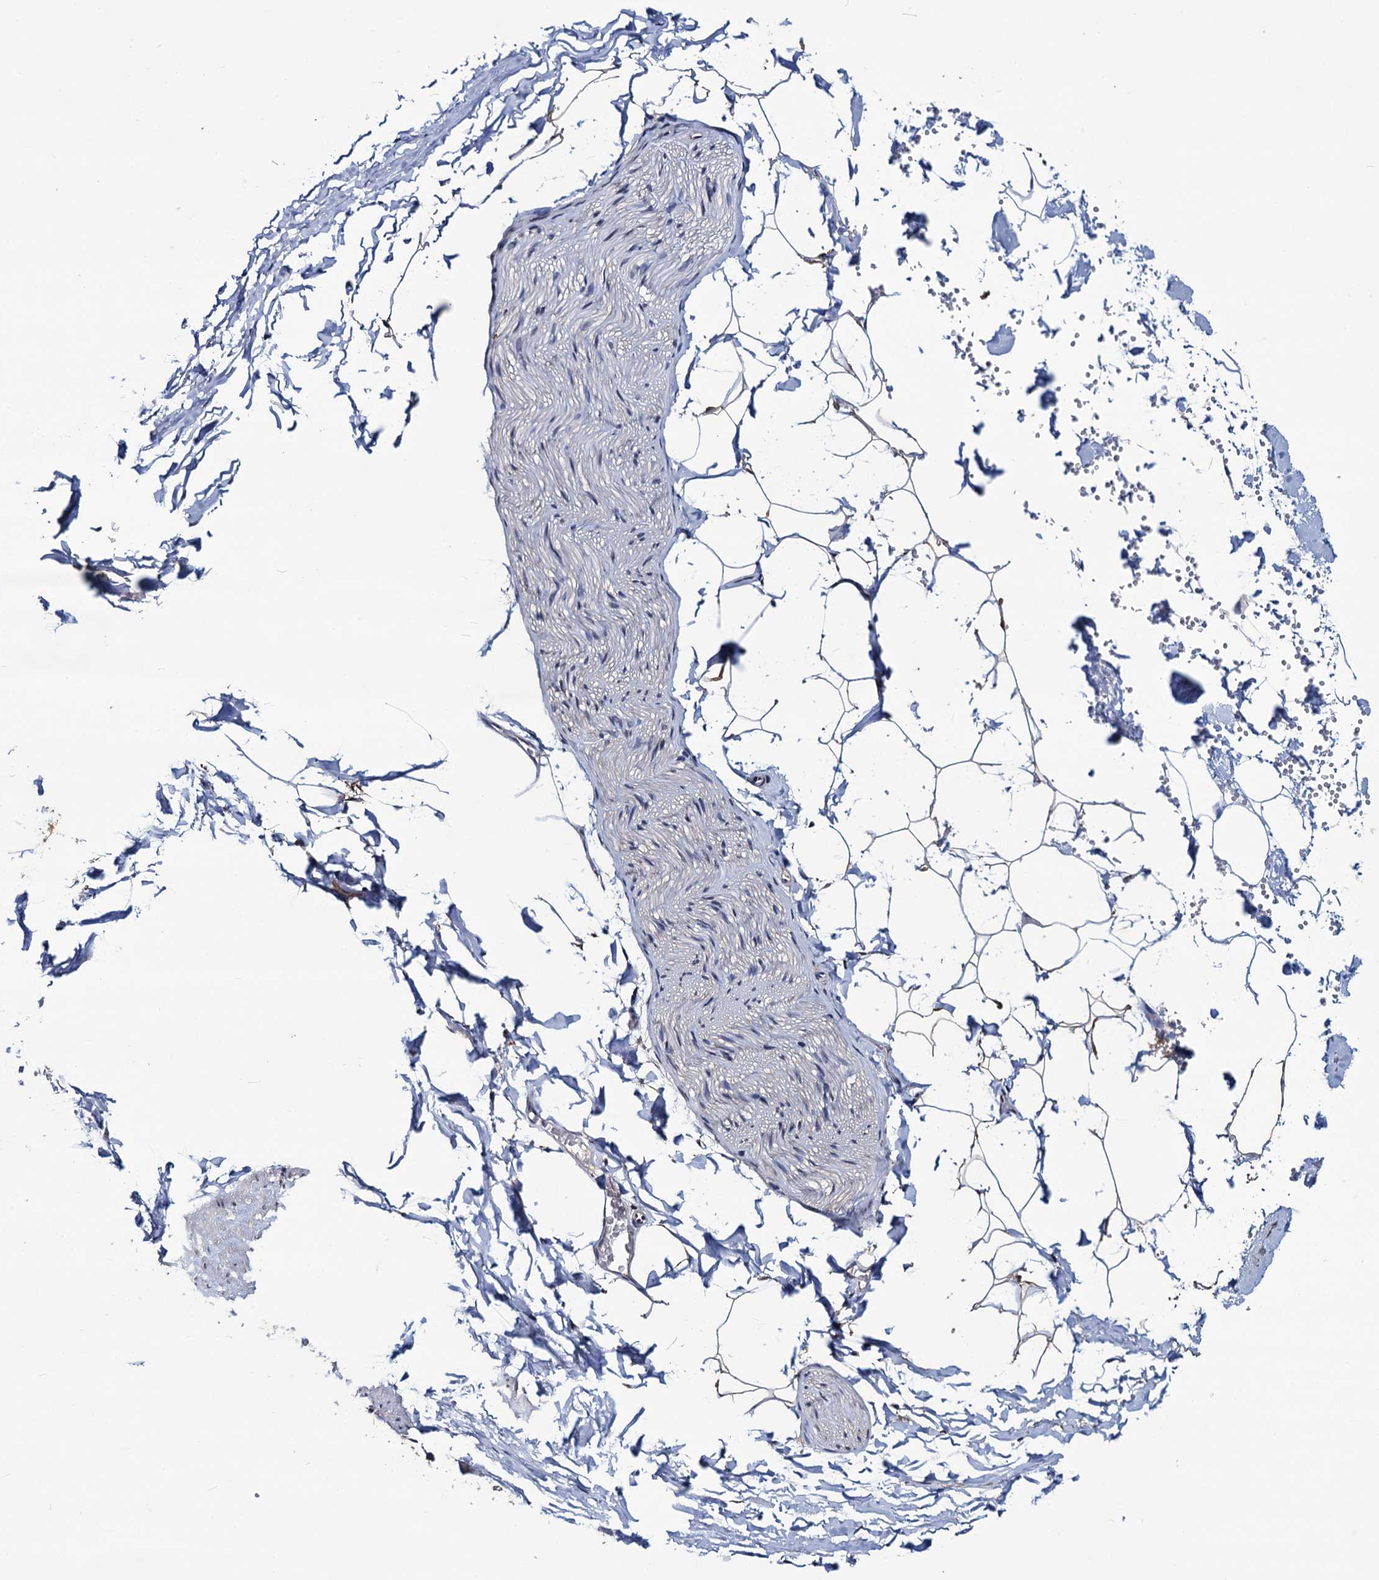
{"staining": {"intensity": "weak", "quantity": "25%-75%", "location": "cytoplasmic/membranous"}, "tissue": "adipose tissue", "cell_type": "Adipocytes", "image_type": "normal", "snomed": [{"axis": "morphology", "description": "Normal tissue, NOS"}, {"axis": "topography", "description": "Gallbladder"}, {"axis": "topography", "description": "Peripheral nerve tissue"}], "caption": "Adipose tissue stained for a protein (brown) demonstrates weak cytoplasmic/membranous positive expression in about 25%-75% of adipocytes.", "gene": "RTKN2", "patient": {"sex": "male", "age": 38}}